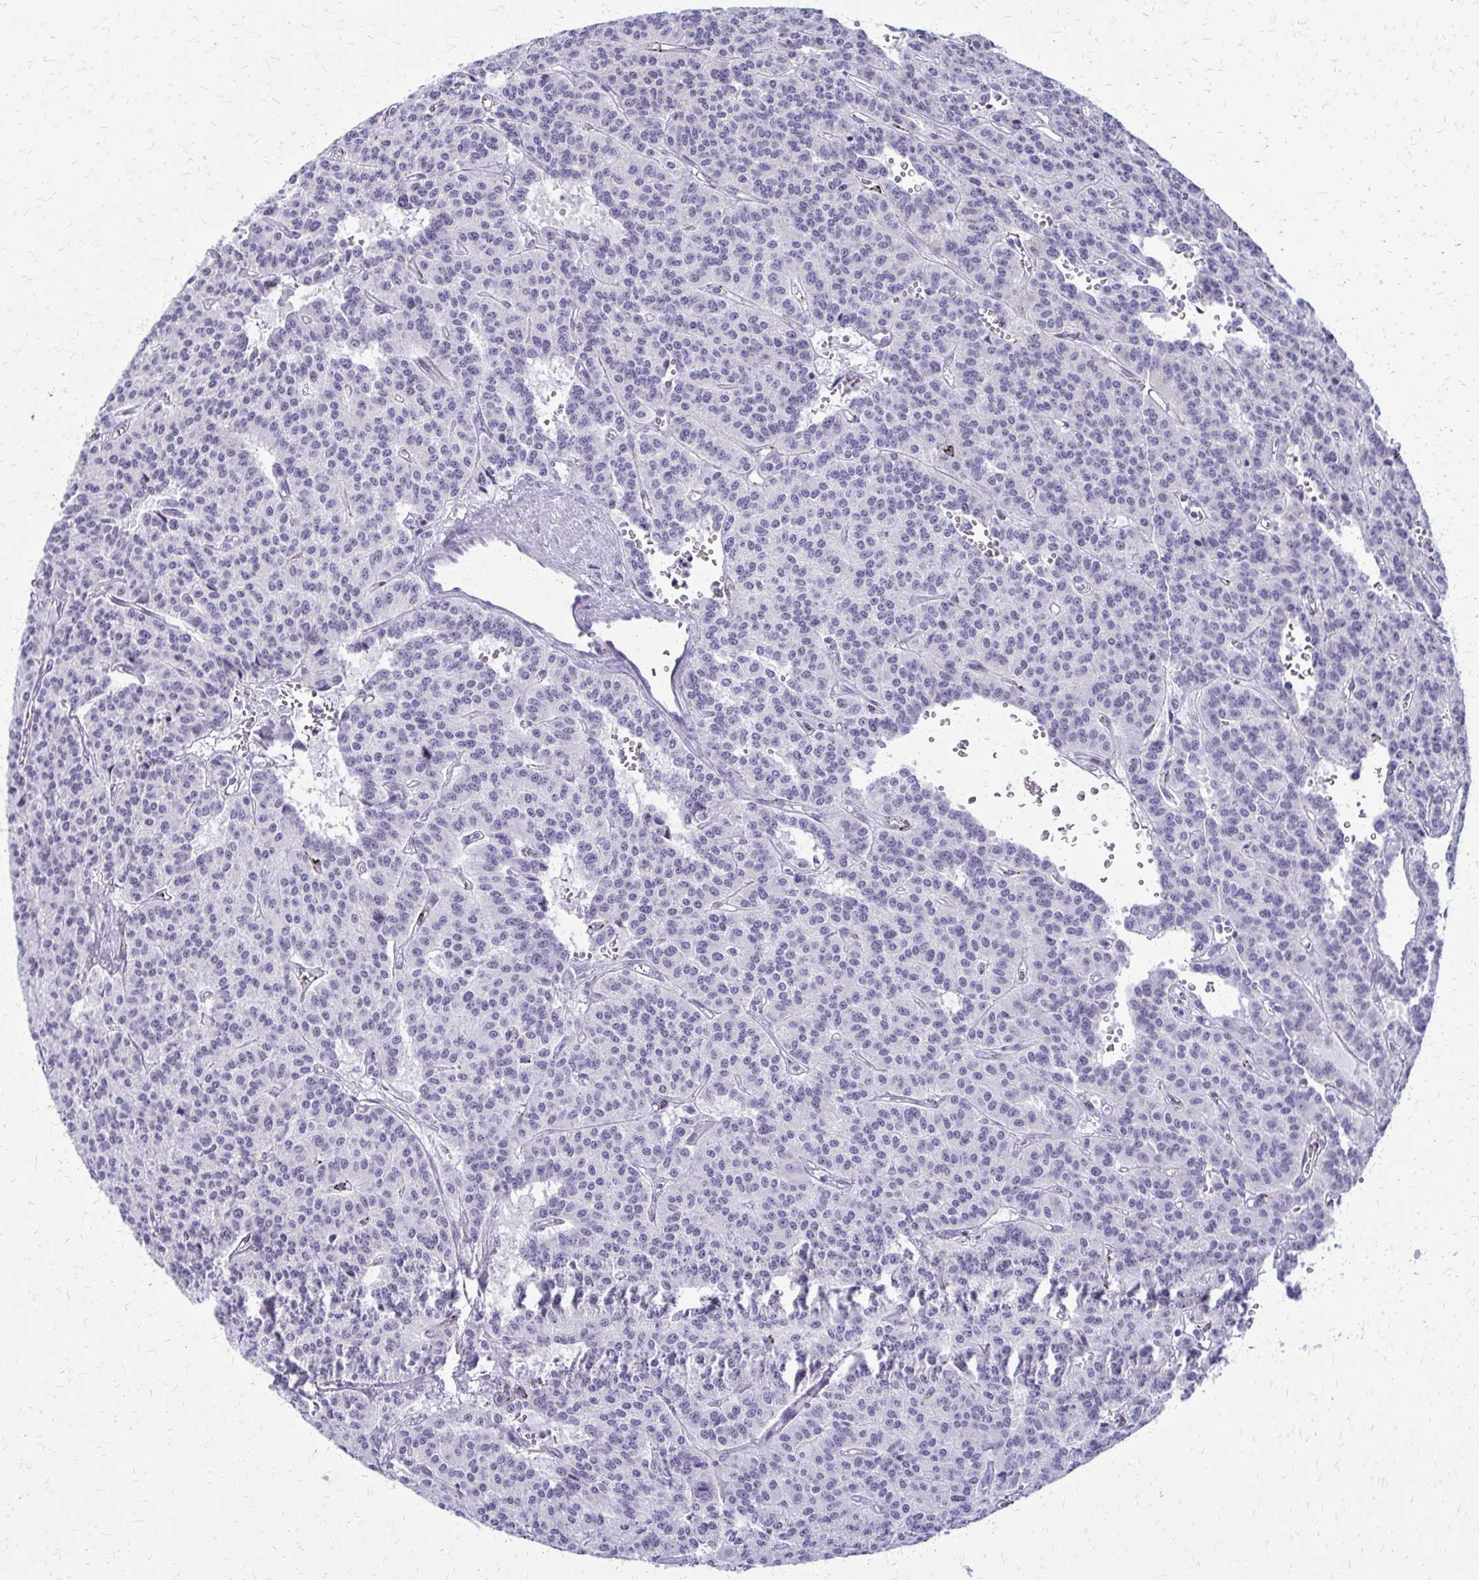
{"staining": {"intensity": "negative", "quantity": "none", "location": "none"}, "tissue": "carcinoid", "cell_type": "Tumor cells", "image_type": "cancer", "snomed": [{"axis": "morphology", "description": "Carcinoid, malignant, NOS"}, {"axis": "topography", "description": "Lung"}], "caption": "Immunohistochemical staining of human malignant carcinoid demonstrates no significant expression in tumor cells.", "gene": "FAM162B", "patient": {"sex": "female", "age": 71}}